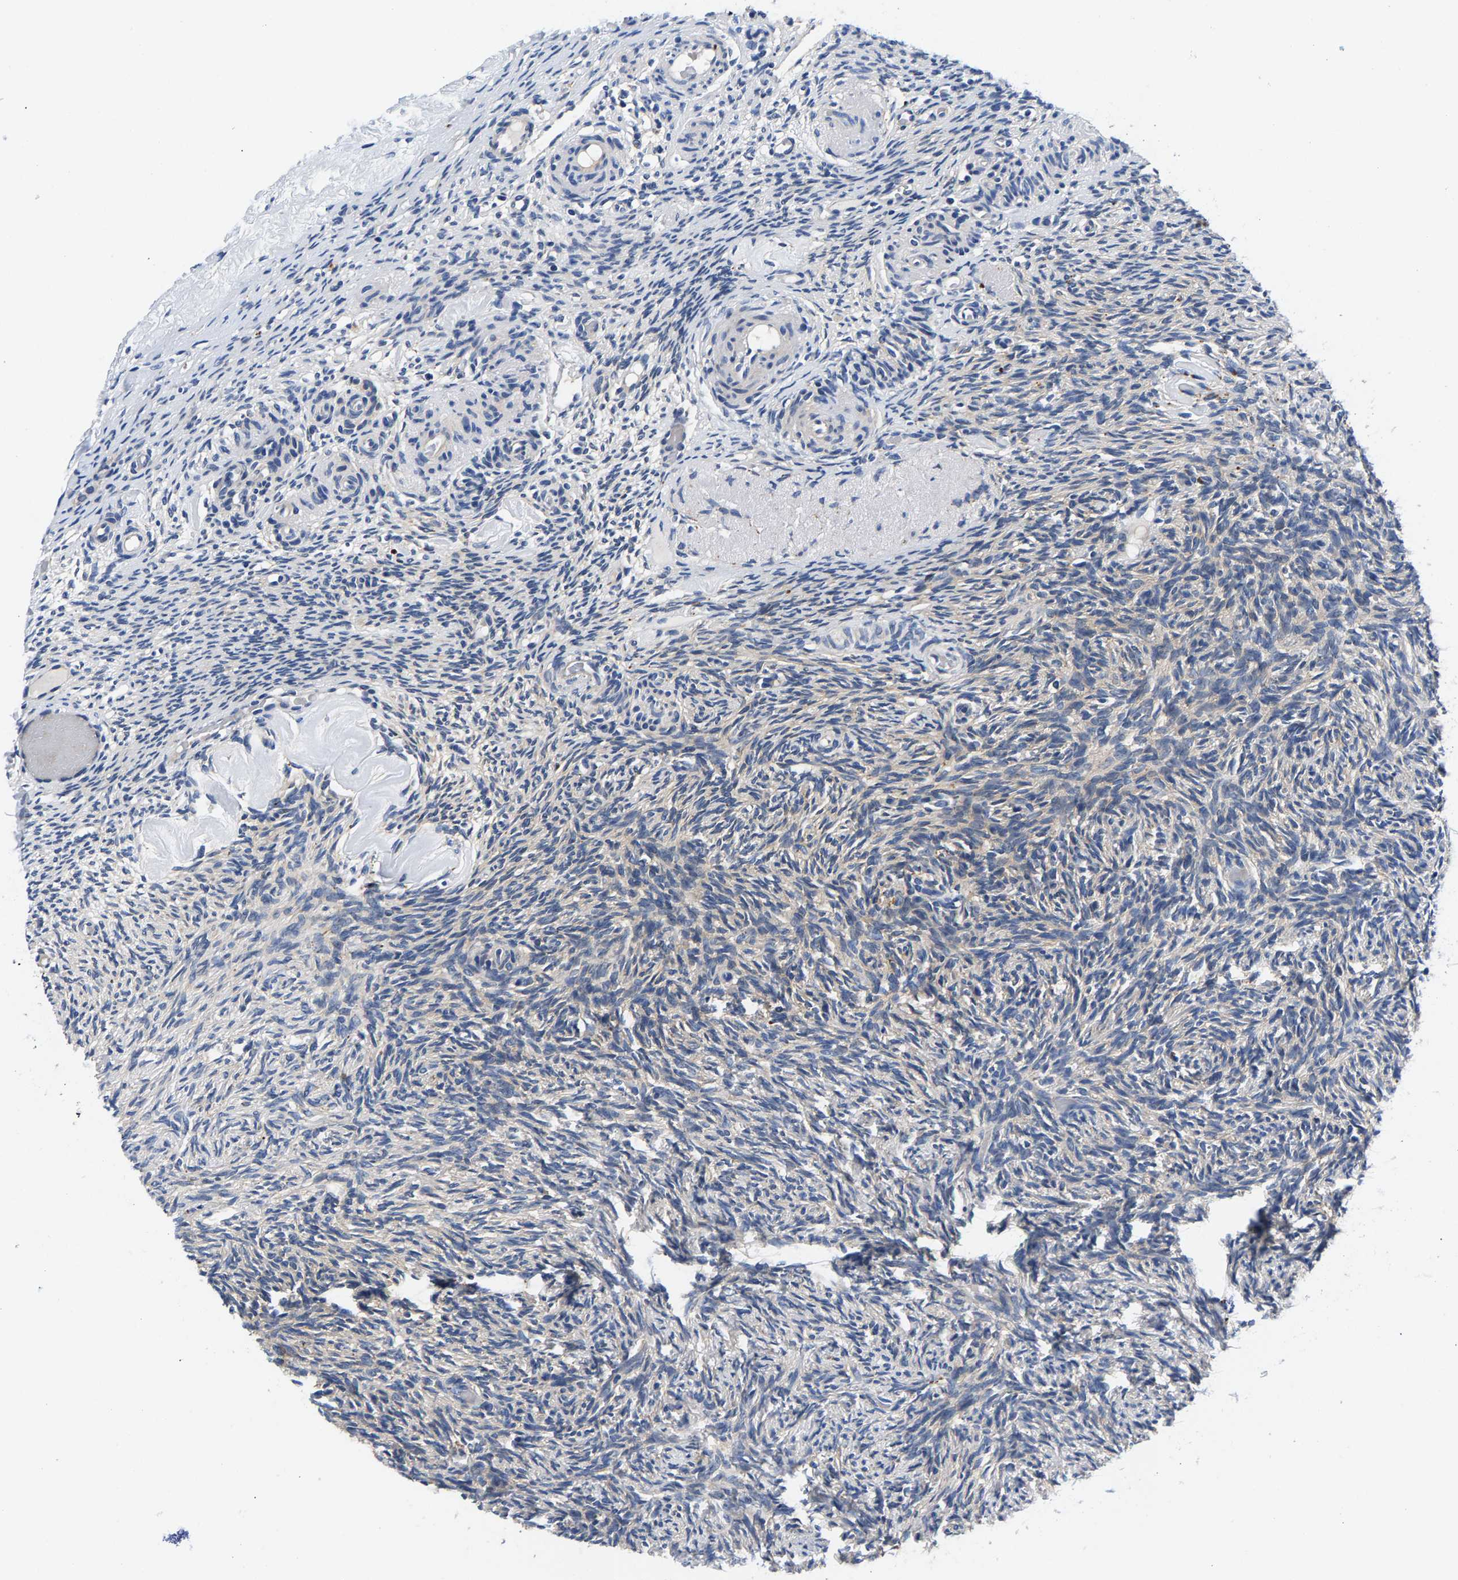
{"staining": {"intensity": "negative", "quantity": "none", "location": "none"}, "tissue": "ovary", "cell_type": "Follicle cells", "image_type": "normal", "snomed": [{"axis": "morphology", "description": "Normal tissue, NOS"}, {"axis": "topography", "description": "Ovary"}], "caption": "The histopathology image demonstrates no significant expression in follicle cells of ovary. Nuclei are stained in blue.", "gene": "P2RY4", "patient": {"sex": "female", "age": 60}}